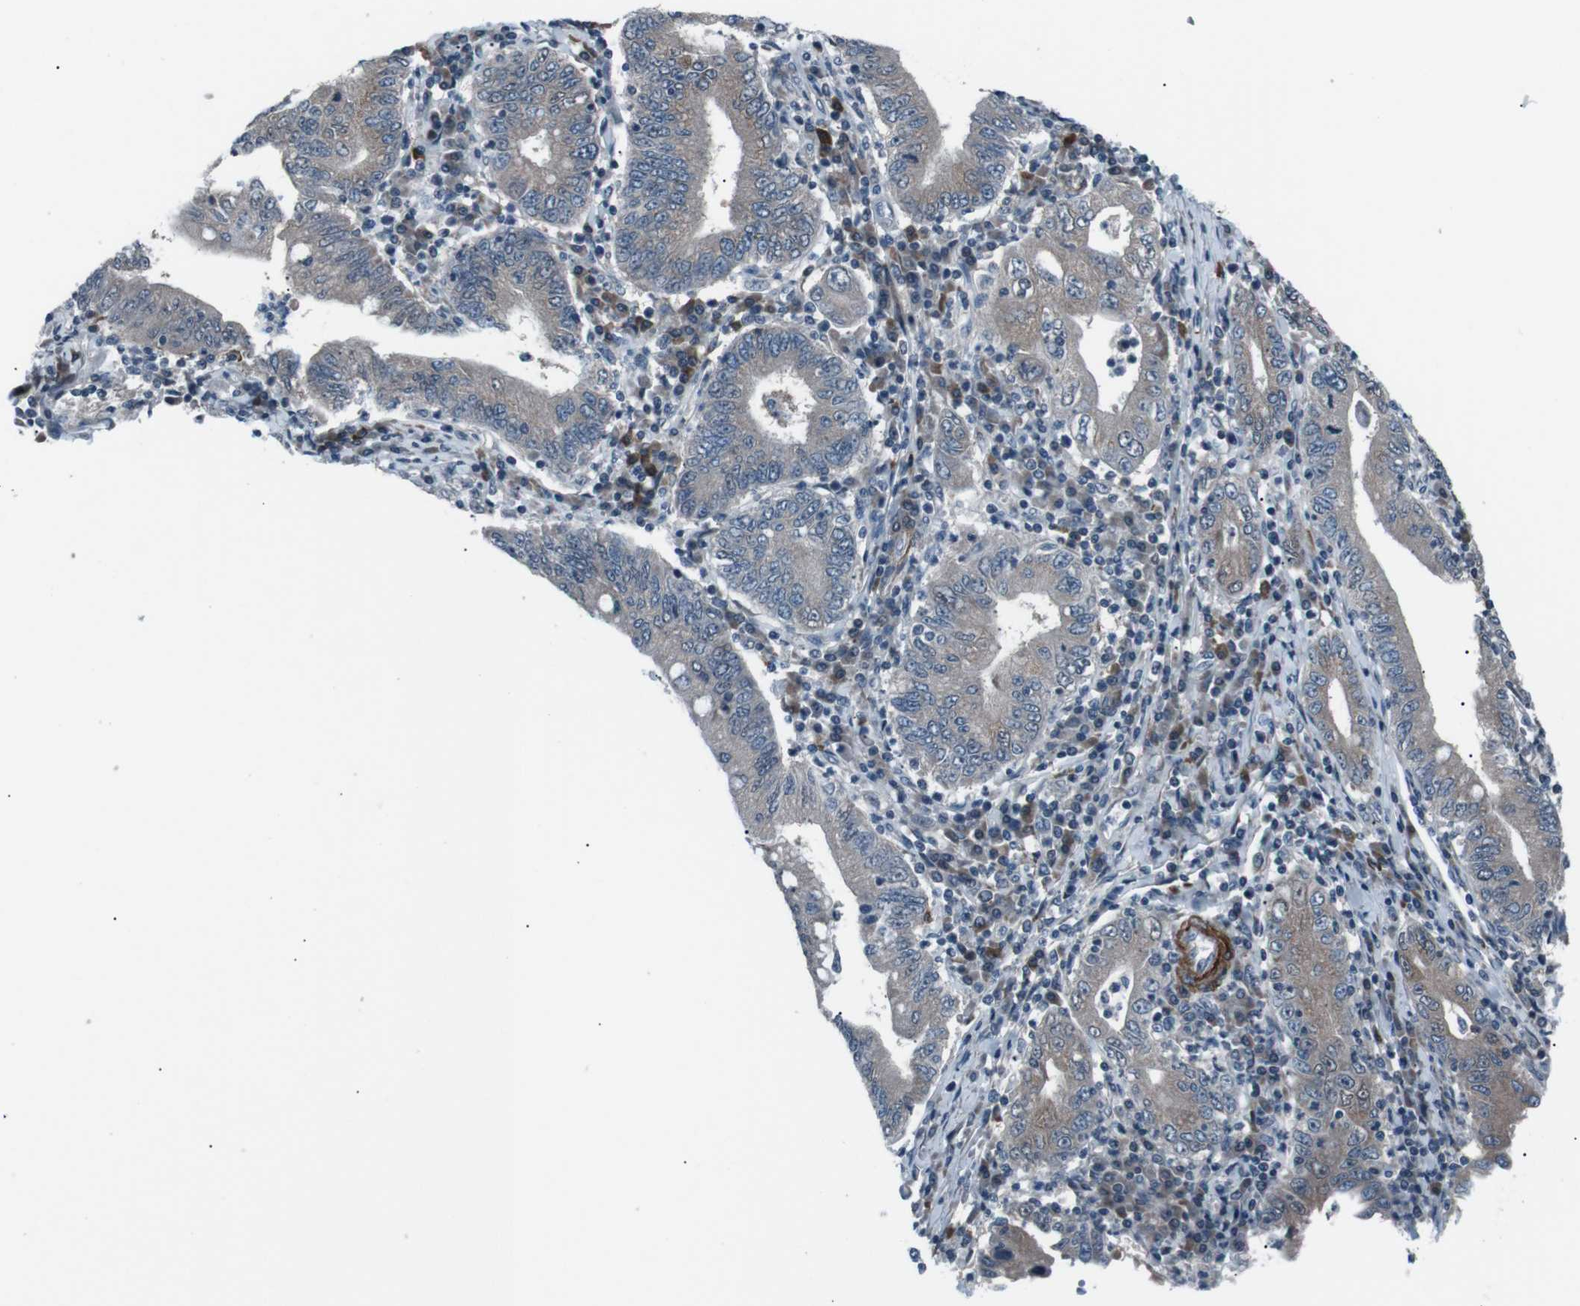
{"staining": {"intensity": "negative", "quantity": "none", "location": "none"}, "tissue": "stomach cancer", "cell_type": "Tumor cells", "image_type": "cancer", "snomed": [{"axis": "morphology", "description": "Normal tissue, NOS"}, {"axis": "morphology", "description": "Adenocarcinoma, NOS"}, {"axis": "topography", "description": "Esophagus"}, {"axis": "topography", "description": "Stomach, upper"}, {"axis": "topography", "description": "Peripheral nerve tissue"}], "caption": "Immunohistochemistry (IHC) micrograph of human stomach cancer stained for a protein (brown), which shows no expression in tumor cells. (Stains: DAB immunohistochemistry with hematoxylin counter stain, Microscopy: brightfield microscopy at high magnification).", "gene": "PDLIM5", "patient": {"sex": "male", "age": 62}}